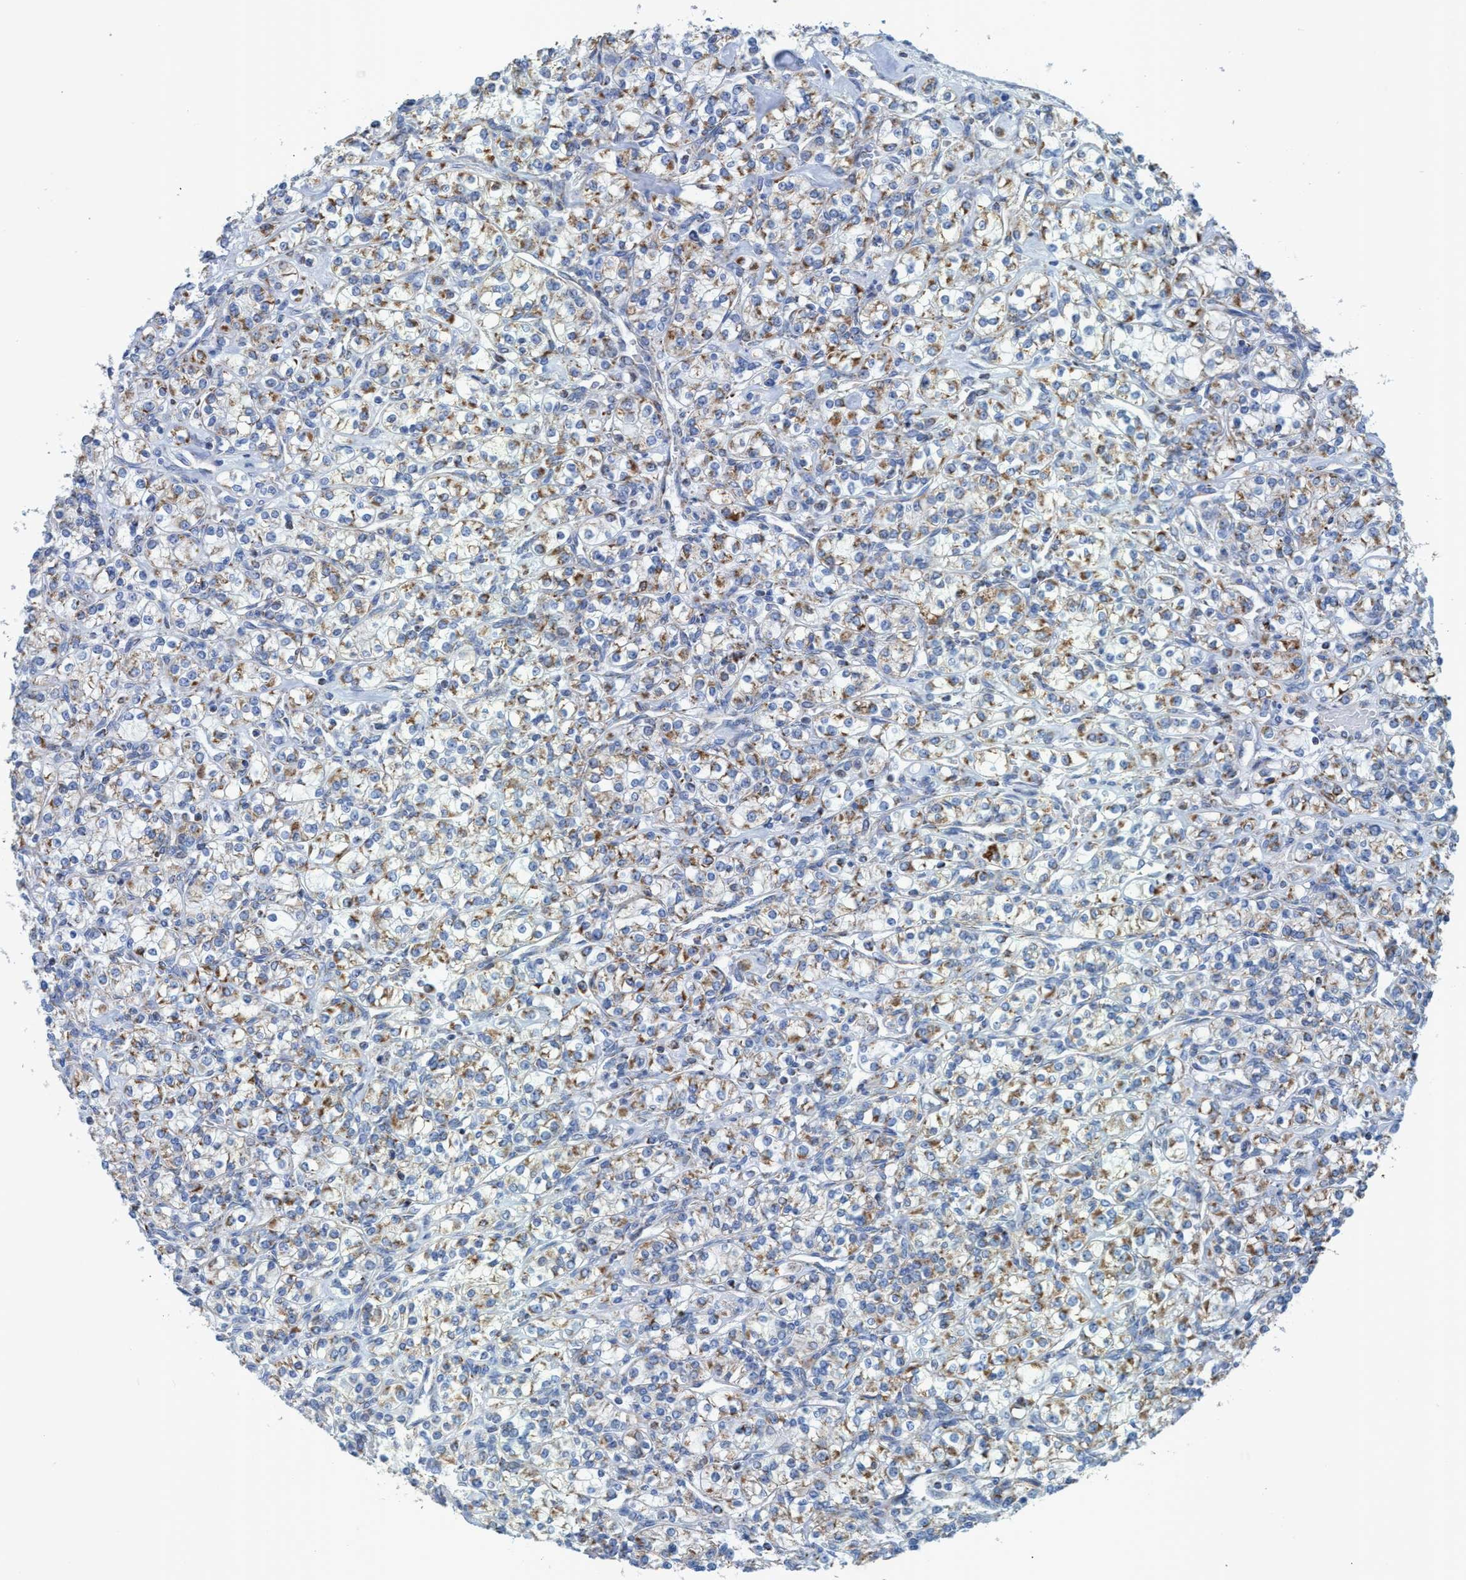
{"staining": {"intensity": "moderate", "quantity": ">75%", "location": "cytoplasmic/membranous"}, "tissue": "renal cancer", "cell_type": "Tumor cells", "image_type": "cancer", "snomed": [{"axis": "morphology", "description": "Adenocarcinoma, NOS"}, {"axis": "topography", "description": "Kidney"}], "caption": "Tumor cells show medium levels of moderate cytoplasmic/membranous positivity in approximately >75% of cells in human renal cancer (adenocarcinoma).", "gene": "GGA3", "patient": {"sex": "male", "age": 77}}